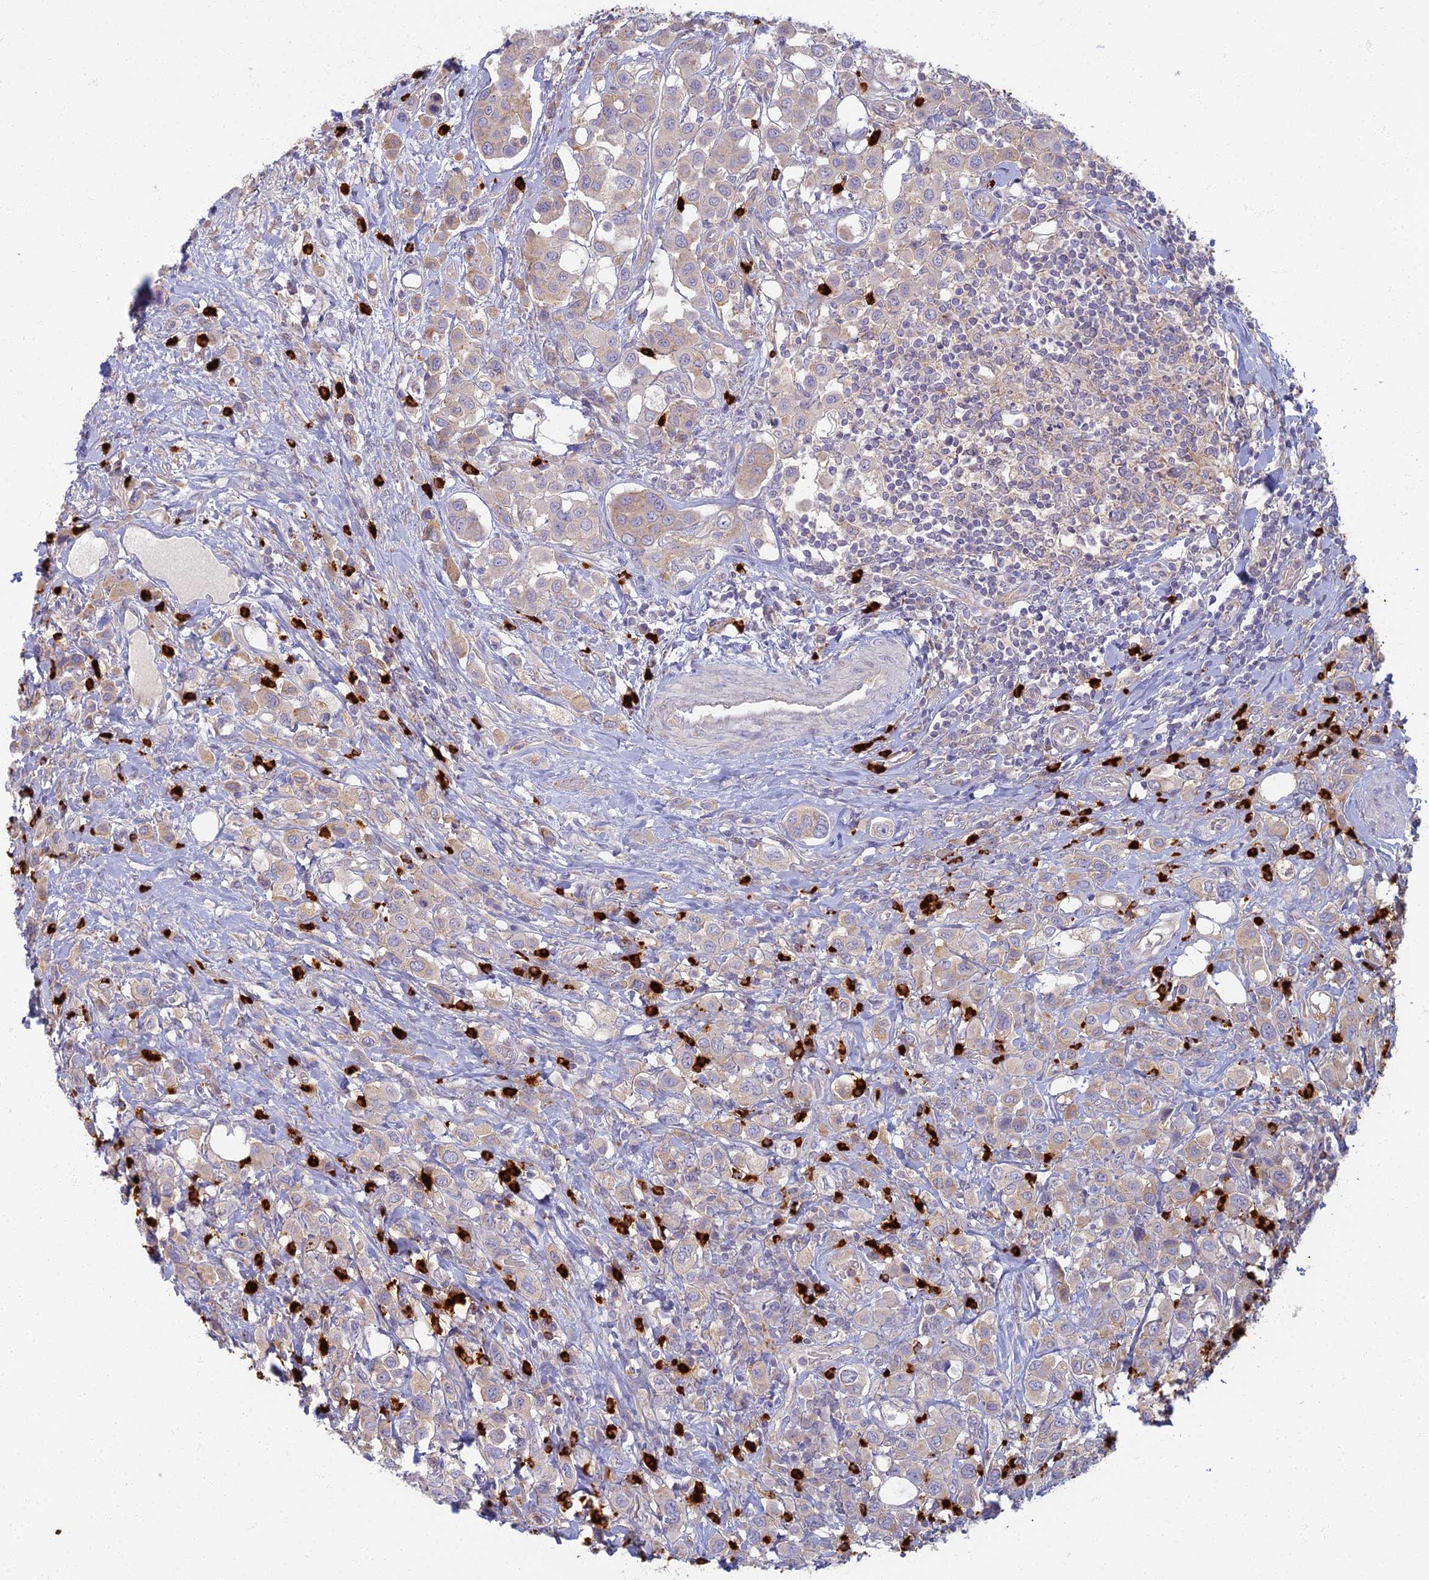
{"staining": {"intensity": "weak", "quantity": "25%-75%", "location": "cytoplasmic/membranous"}, "tissue": "urothelial cancer", "cell_type": "Tumor cells", "image_type": "cancer", "snomed": [{"axis": "morphology", "description": "Urothelial carcinoma, High grade"}, {"axis": "topography", "description": "Urinary bladder"}], "caption": "Protein expression analysis of high-grade urothelial carcinoma shows weak cytoplasmic/membranous staining in about 25%-75% of tumor cells. (DAB (3,3'-diaminobenzidine) = brown stain, brightfield microscopy at high magnification).", "gene": "PROX2", "patient": {"sex": "male", "age": 50}}